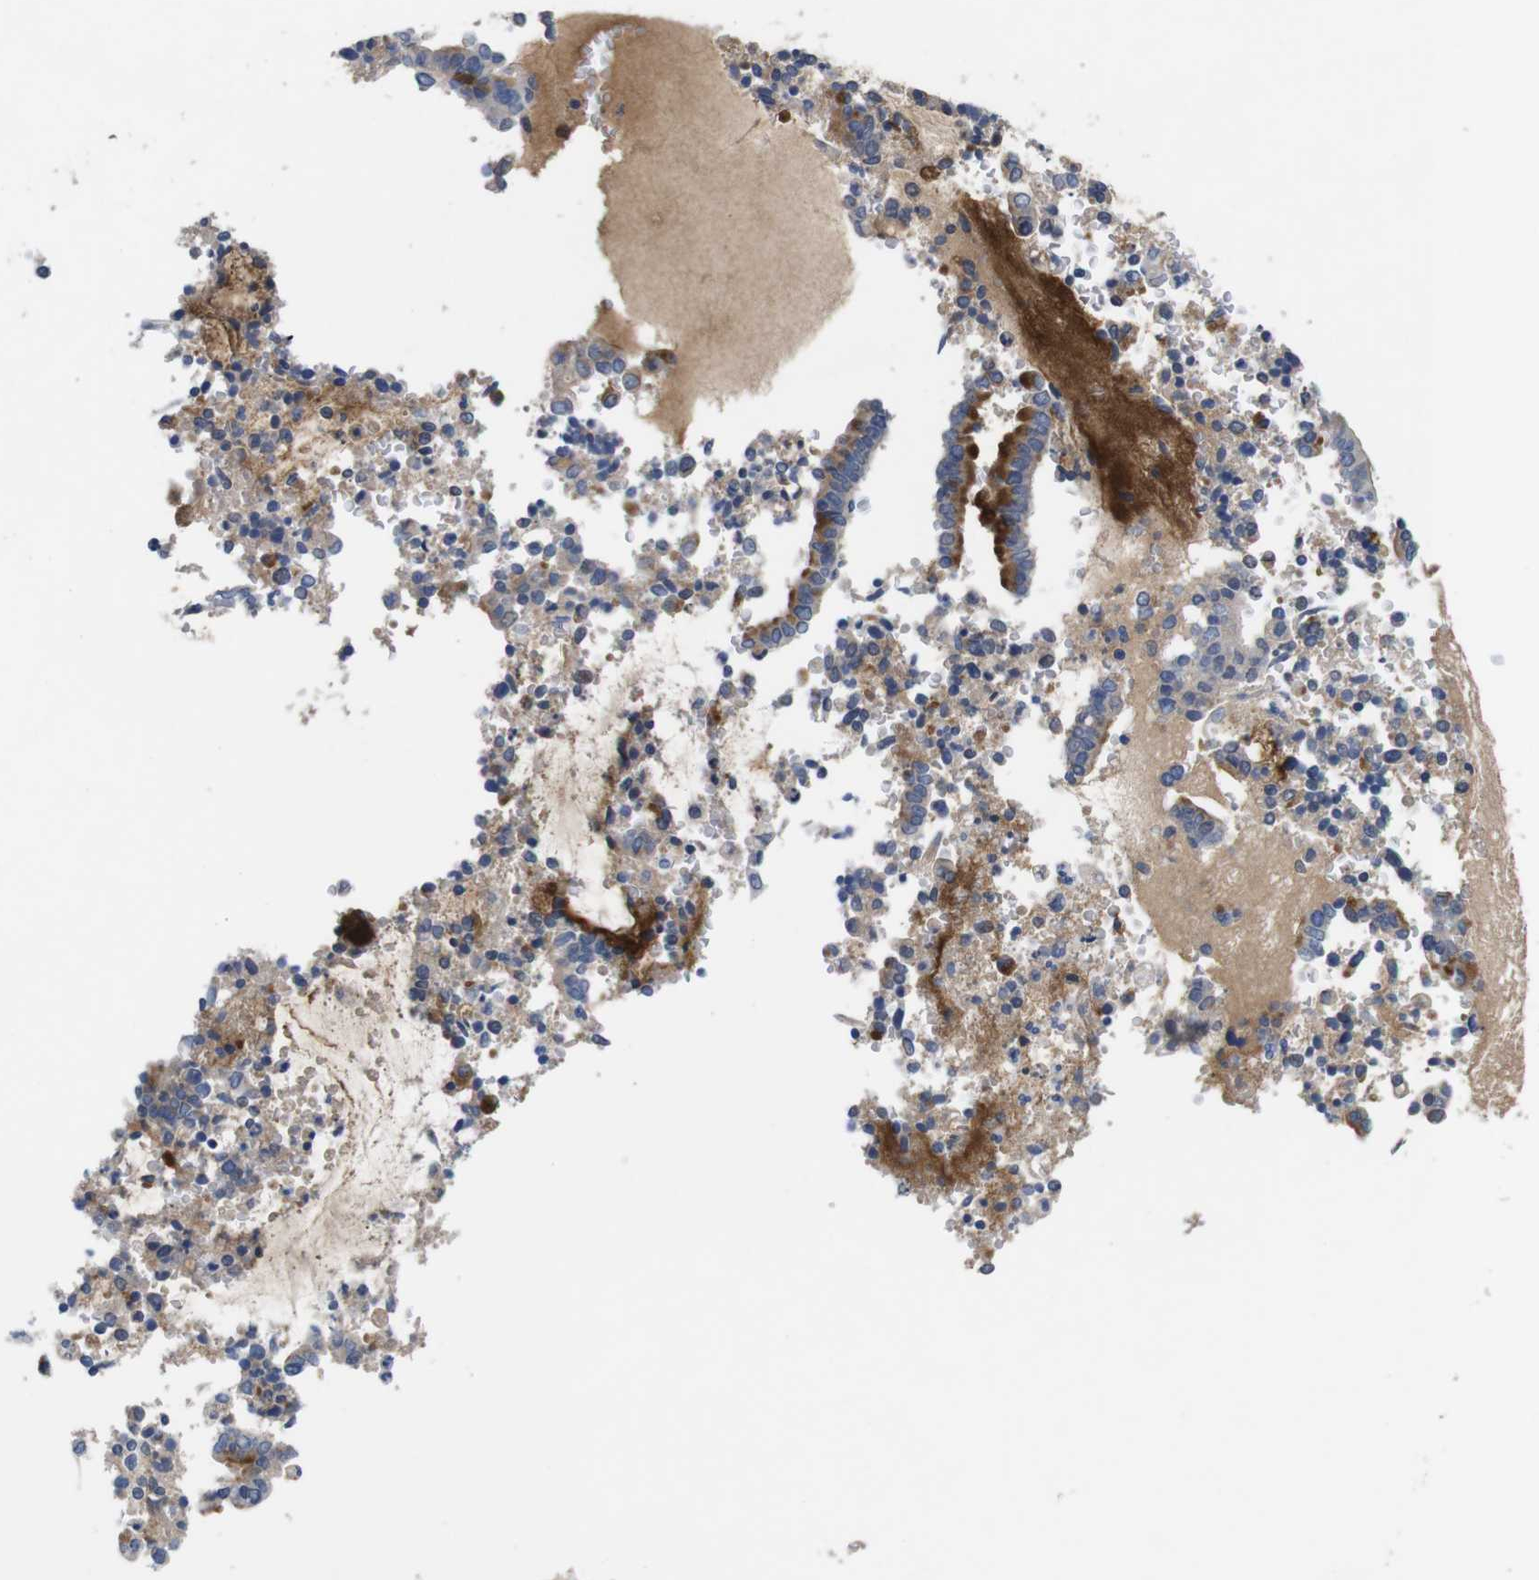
{"staining": {"intensity": "moderate", "quantity": "25%-75%", "location": "cytoplasmic/membranous"}, "tissue": "cervical cancer", "cell_type": "Tumor cells", "image_type": "cancer", "snomed": [{"axis": "morphology", "description": "Adenocarcinoma, NOS"}, {"axis": "topography", "description": "Cervix"}], "caption": "An image of human cervical cancer (adenocarcinoma) stained for a protein displays moderate cytoplasmic/membranous brown staining in tumor cells.", "gene": "C1RL", "patient": {"sex": "female", "age": 44}}